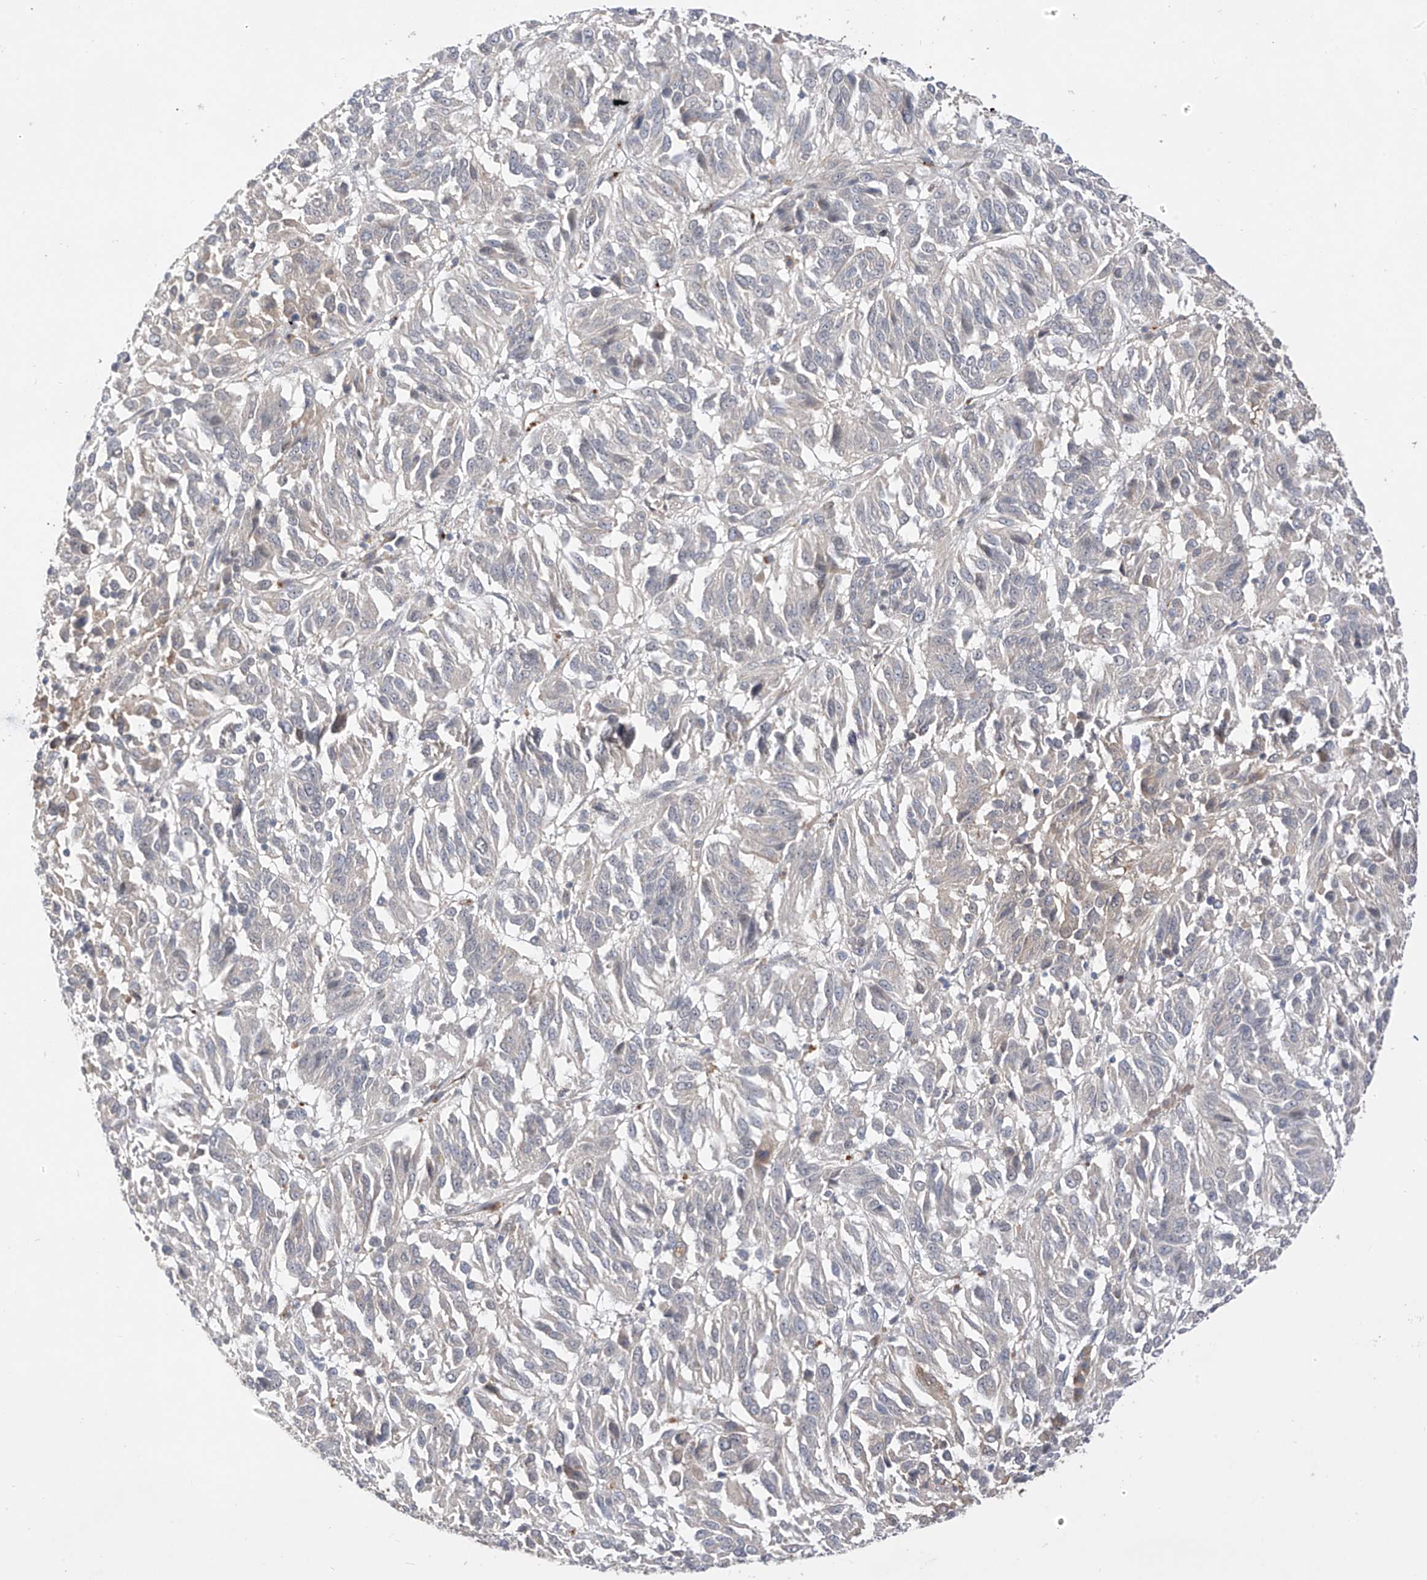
{"staining": {"intensity": "negative", "quantity": "none", "location": "none"}, "tissue": "melanoma", "cell_type": "Tumor cells", "image_type": "cancer", "snomed": [{"axis": "morphology", "description": "Malignant melanoma, Metastatic site"}, {"axis": "topography", "description": "Lung"}], "caption": "An immunohistochemistry (IHC) image of melanoma is shown. There is no staining in tumor cells of melanoma.", "gene": "MRTFA", "patient": {"sex": "male", "age": 64}}